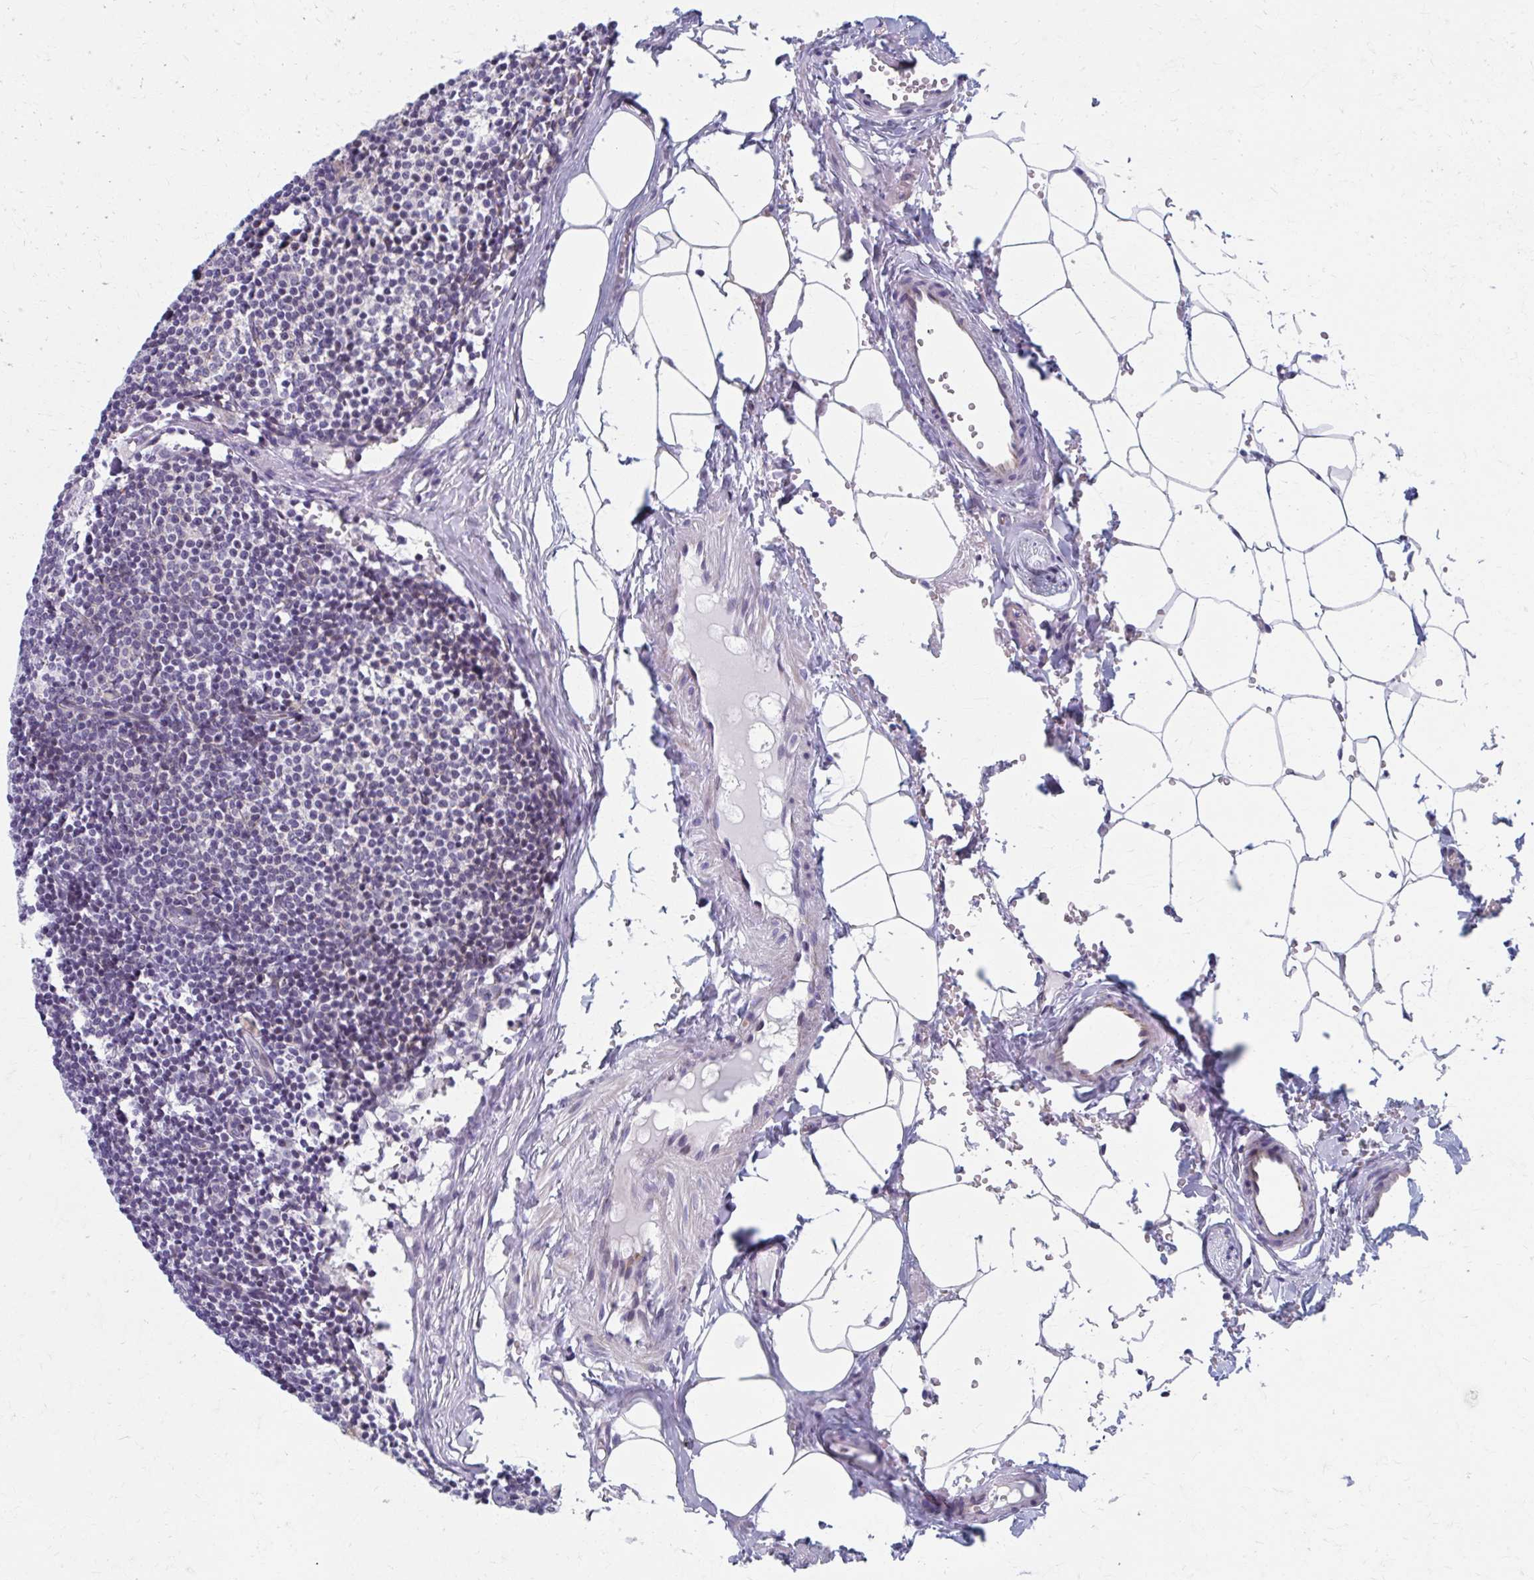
{"staining": {"intensity": "negative", "quantity": "none", "location": "none"}, "tissue": "lymph node", "cell_type": "Germinal center cells", "image_type": "normal", "snomed": [{"axis": "morphology", "description": "Normal tissue, NOS"}, {"axis": "topography", "description": "Lymph node"}], "caption": "This is an immunohistochemistry image of unremarkable lymph node. There is no positivity in germinal center cells.", "gene": "ABHD16B", "patient": {"sex": "male", "age": 49}}